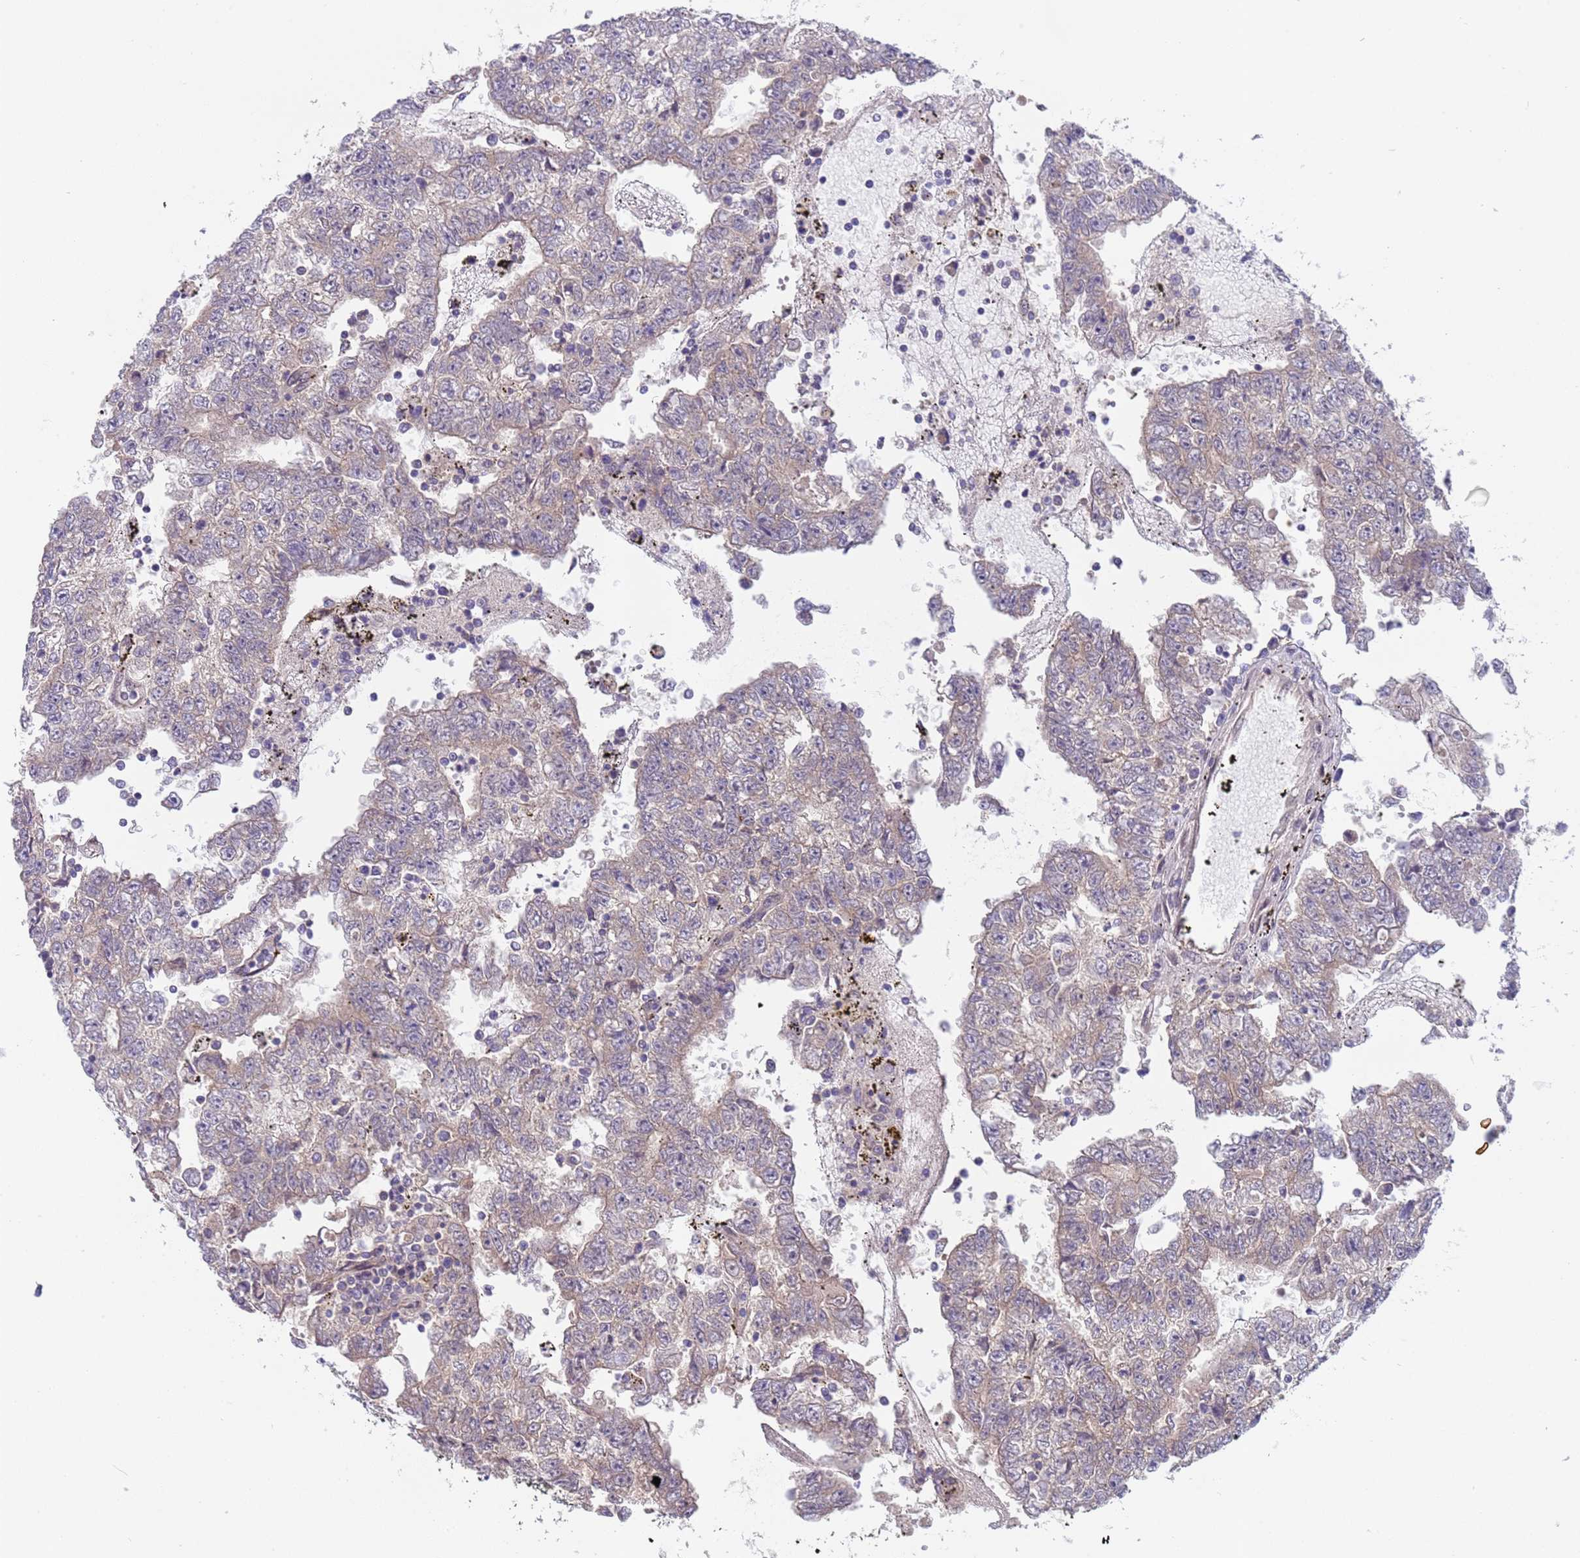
{"staining": {"intensity": "weak", "quantity": "25%-75%", "location": "cytoplasmic/membranous"}, "tissue": "testis cancer", "cell_type": "Tumor cells", "image_type": "cancer", "snomed": [{"axis": "morphology", "description": "Carcinoma, Embryonal, NOS"}, {"axis": "topography", "description": "Testis"}], "caption": "Testis cancer tissue reveals weak cytoplasmic/membranous staining in approximately 25%-75% of tumor cells, visualized by immunohistochemistry.", "gene": "TRMT10A", "patient": {"sex": "male", "age": 25}}